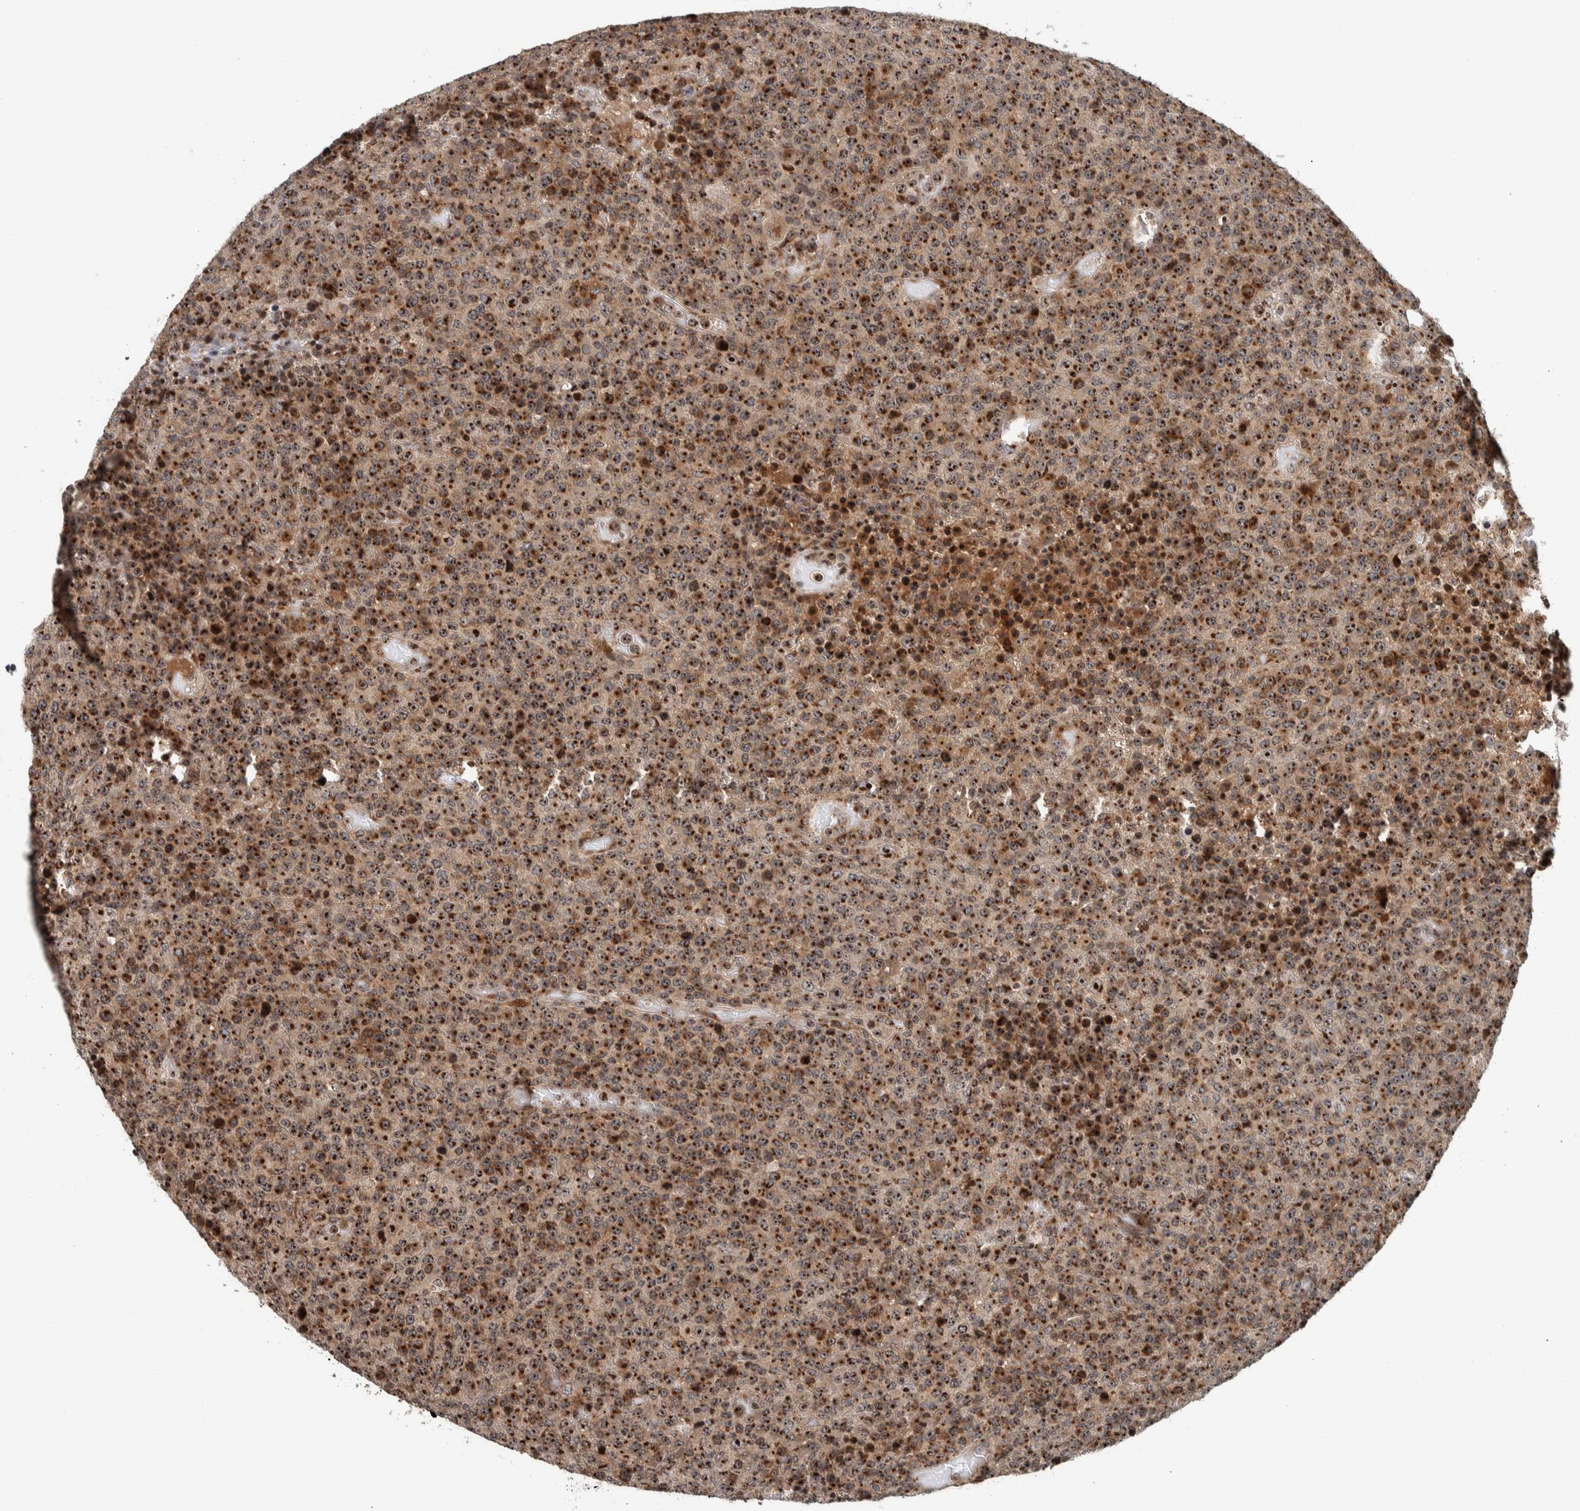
{"staining": {"intensity": "moderate", "quantity": ">75%", "location": "nuclear"}, "tissue": "lymphoma", "cell_type": "Tumor cells", "image_type": "cancer", "snomed": [{"axis": "morphology", "description": "Malignant lymphoma, non-Hodgkin's type, High grade"}, {"axis": "topography", "description": "Lymph node"}], "caption": "High-magnification brightfield microscopy of high-grade malignant lymphoma, non-Hodgkin's type stained with DAB (3,3'-diaminobenzidine) (brown) and counterstained with hematoxylin (blue). tumor cells exhibit moderate nuclear staining is appreciated in approximately>75% of cells.", "gene": "CCDC182", "patient": {"sex": "male", "age": 13}}